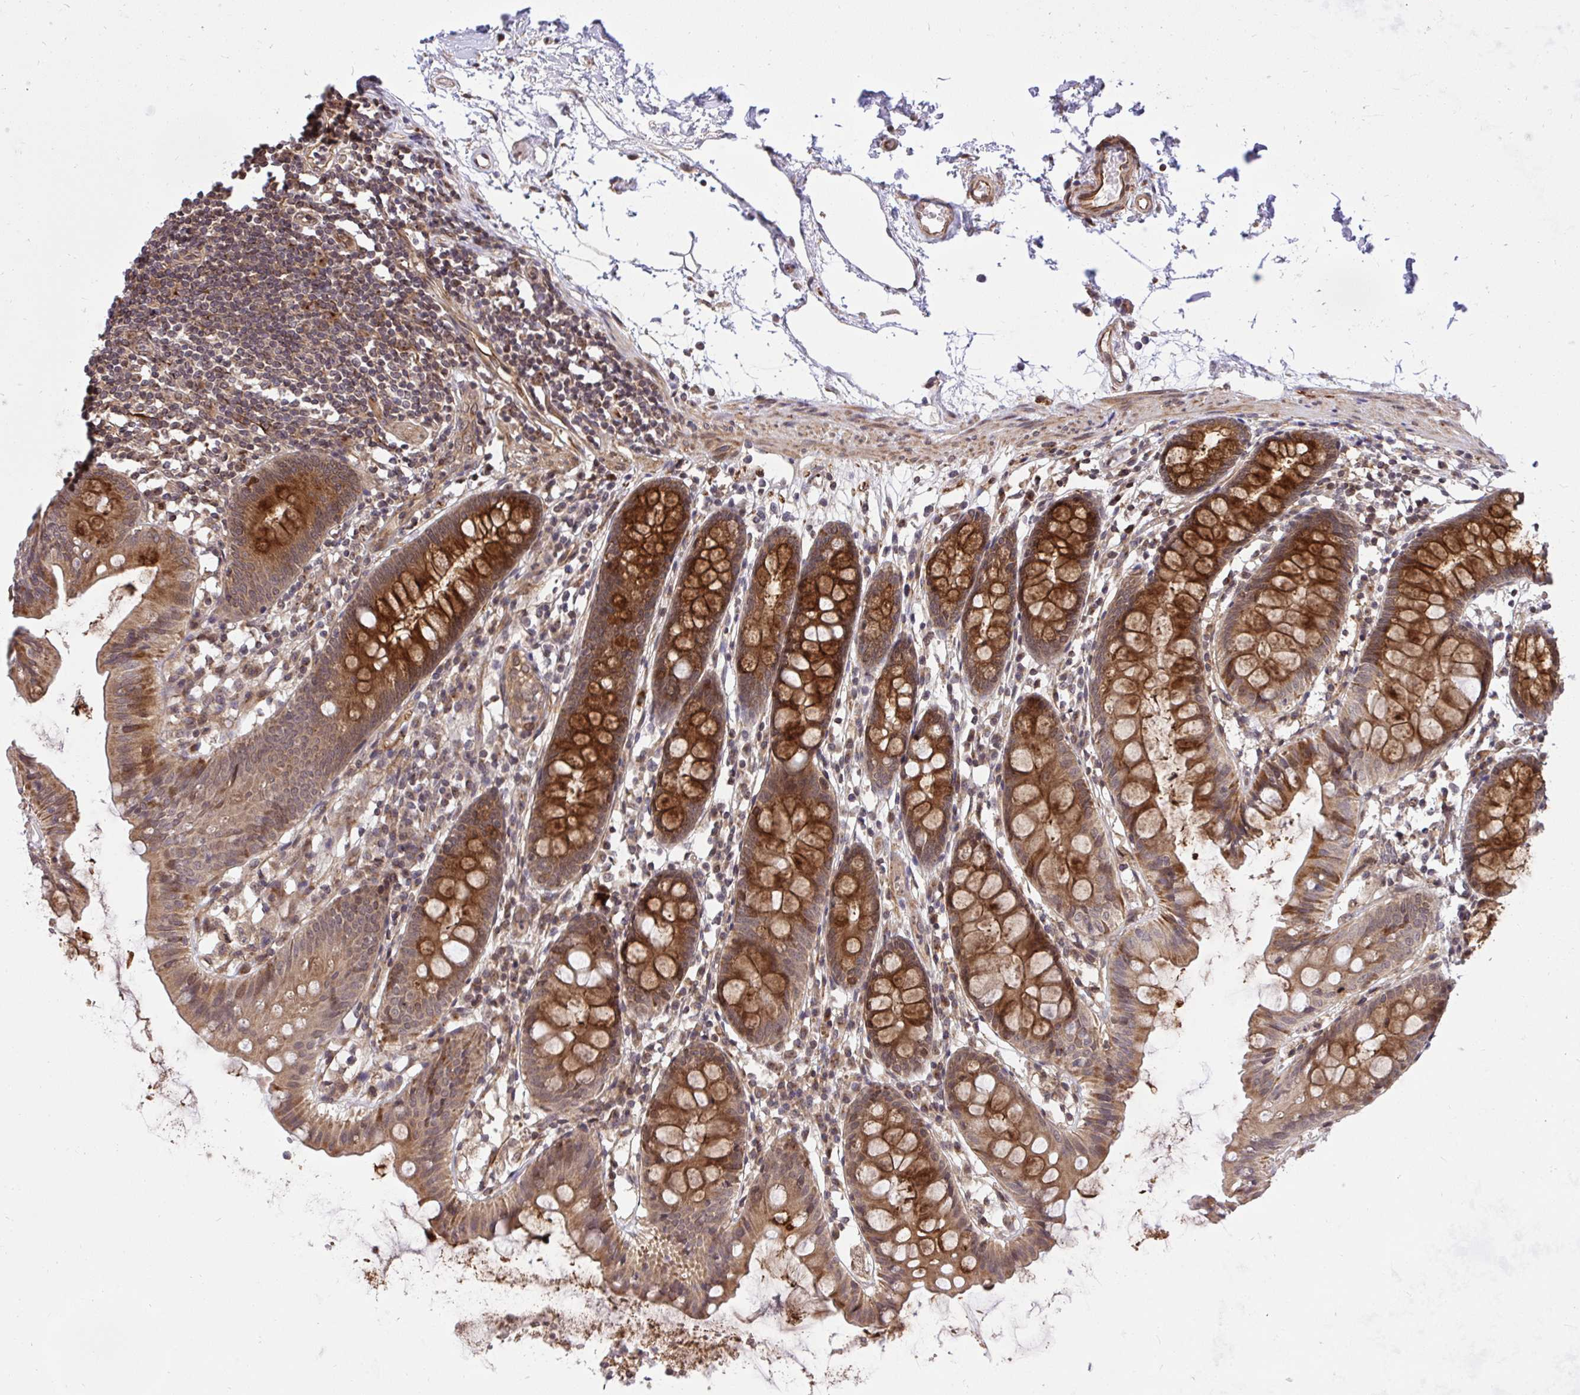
{"staining": {"intensity": "moderate", "quantity": ">75%", "location": "cytoplasmic/membranous"}, "tissue": "colon", "cell_type": "Endothelial cells", "image_type": "normal", "snomed": [{"axis": "morphology", "description": "Normal tissue, NOS"}, {"axis": "topography", "description": "Colon"}], "caption": "Immunohistochemical staining of unremarkable colon displays medium levels of moderate cytoplasmic/membranous positivity in about >75% of endothelial cells. The staining was performed using DAB (3,3'-diaminobenzidine), with brown indicating positive protein expression. Nuclei are stained blue with hematoxylin.", "gene": "ERI1", "patient": {"sex": "female", "age": 84}}